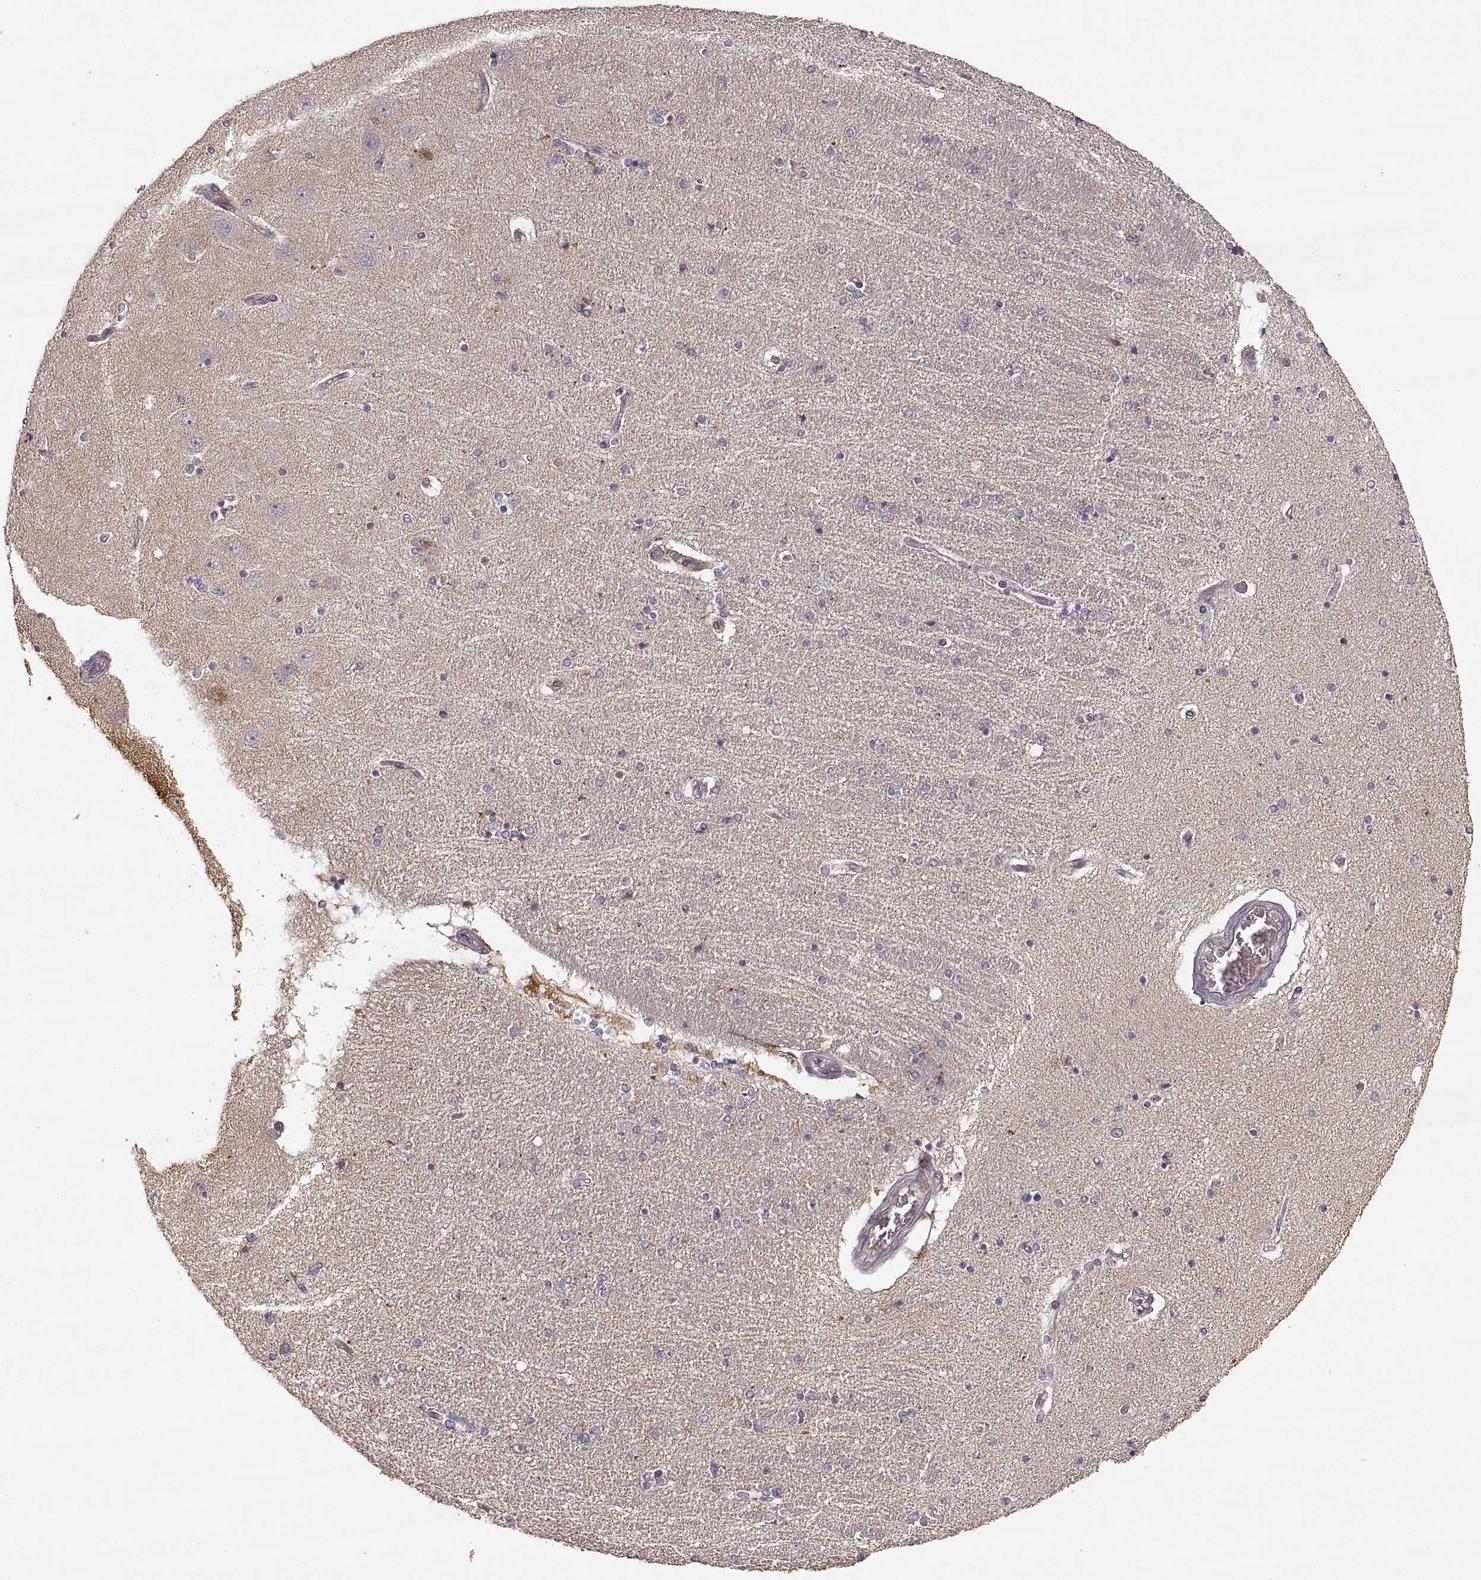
{"staining": {"intensity": "negative", "quantity": "none", "location": "none"}, "tissue": "hippocampus", "cell_type": "Glial cells", "image_type": "normal", "snomed": [{"axis": "morphology", "description": "Normal tissue, NOS"}, {"axis": "topography", "description": "Hippocampus"}], "caption": "IHC image of unremarkable hippocampus: human hippocampus stained with DAB (3,3'-diaminobenzidine) demonstrates no significant protein positivity in glial cells.", "gene": "LAMC2", "patient": {"sex": "female", "age": 54}}